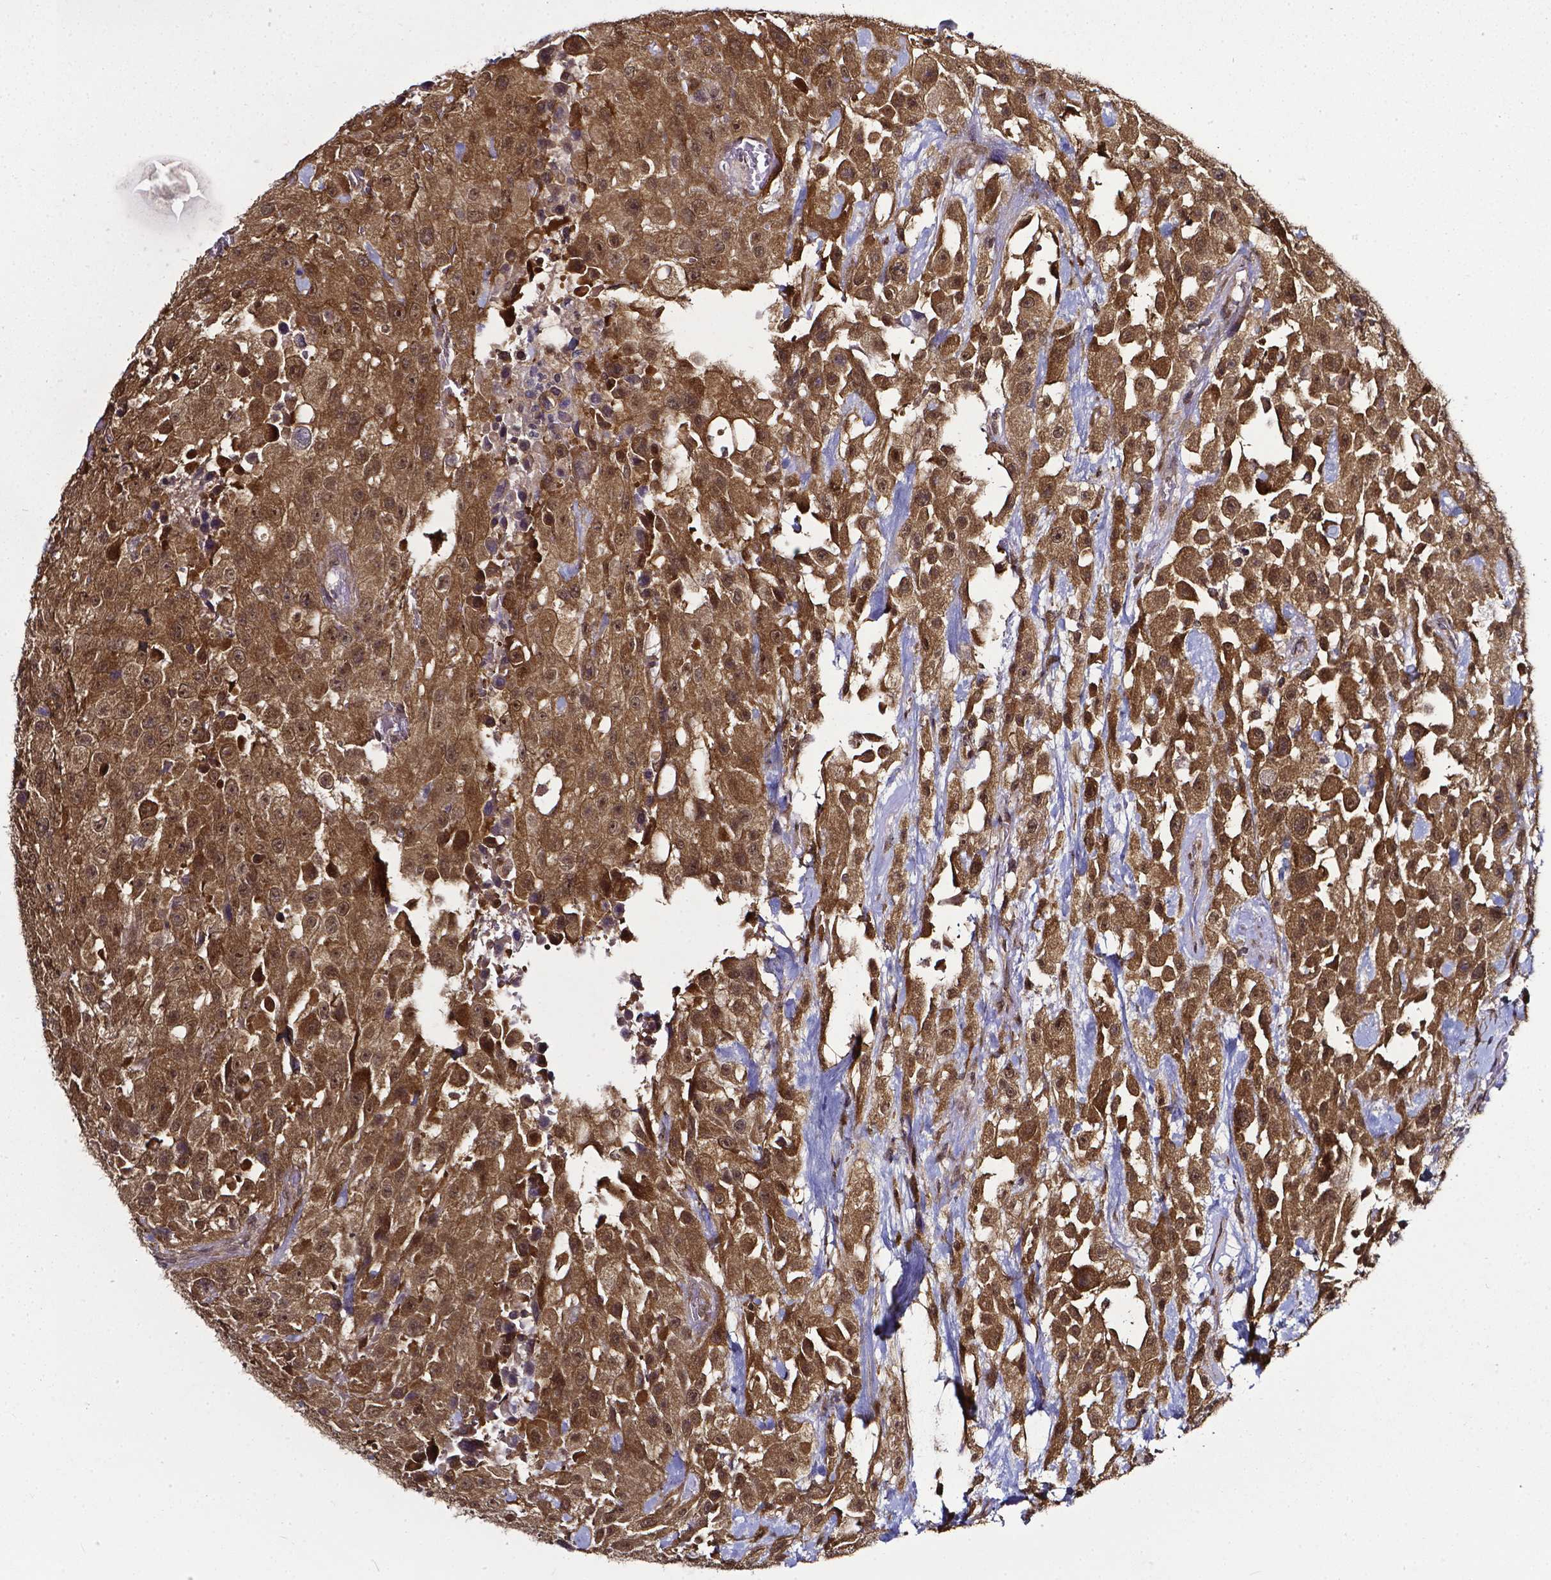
{"staining": {"intensity": "moderate", "quantity": ">75%", "location": "cytoplasmic/membranous,nuclear"}, "tissue": "urothelial cancer", "cell_type": "Tumor cells", "image_type": "cancer", "snomed": [{"axis": "morphology", "description": "Urothelial carcinoma, High grade"}, {"axis": "topography", "description": "Urinary bladder"}], "caption": "The immunohistochemical stain highlights moderate cytoplasmic/membranous and nuclear staining in tumor cells of high-grade urothelial carcinoma tissue.", "gene": "OTUB1", "patient": {"sex": "male", "age": 79}}